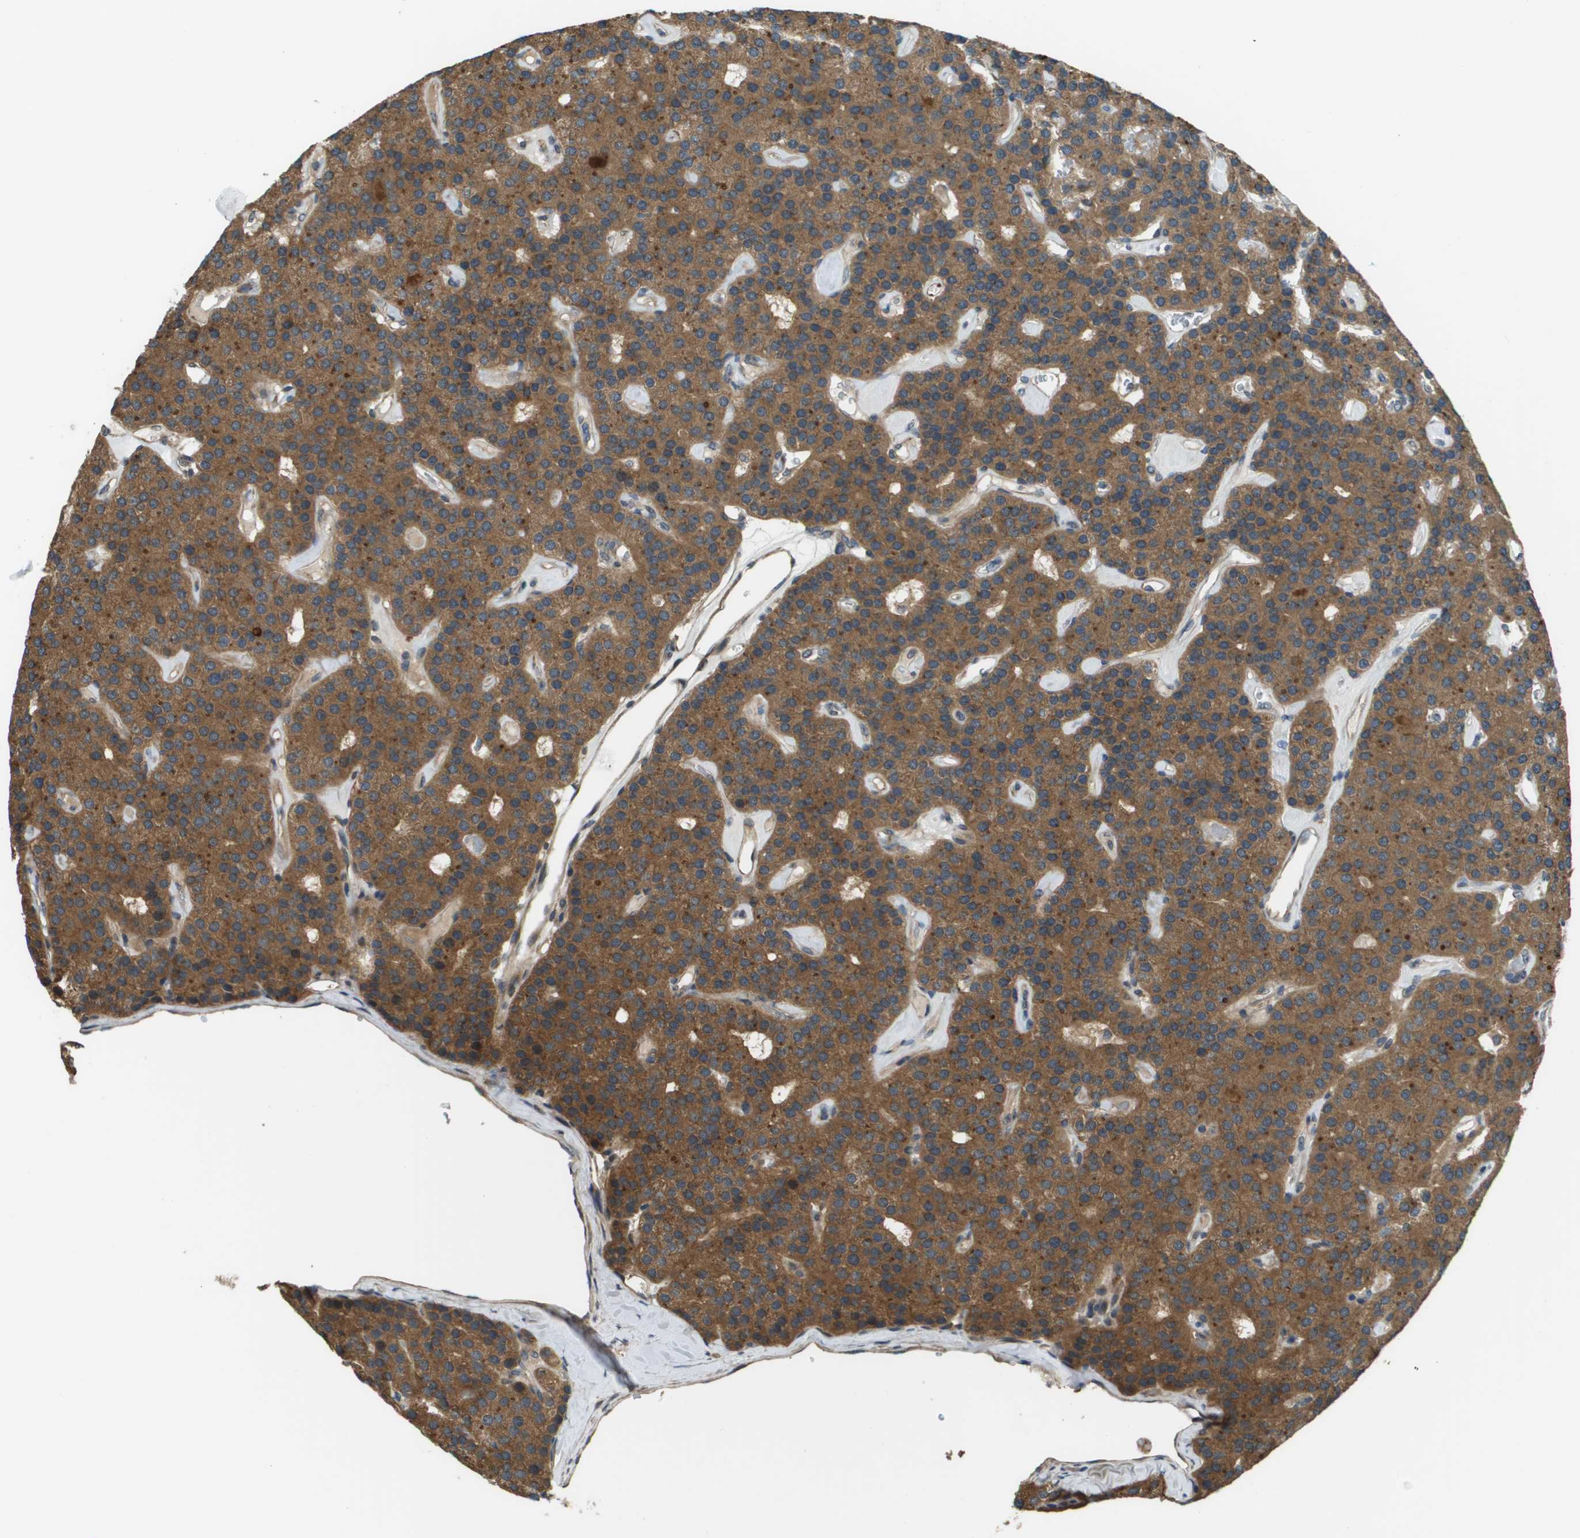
{"staining": {"intensity": "moderate", "quantity": ">75%", "location": "cytoplasmic/membranous"}, "tissue": "parathyroid gland", "cell_type": "Glandular cells", "image_type": "normal", "snomed": [{"axis": "morphology", "description": "Normal tissue, NOS"}, {"axis": "morphology", "description": "Adenoma, NOS"}, {"axis": "topography", "description": "Parathyroid gland"}], "caption": "Immunohistochemistry (IHC) micrograph of normal parathyroid gland stained for a protein (brown), which displays medium levels of moderate cytoplasmic/membranous positivity in approximately >75% of glandular cells.", "gene": "CDKN2C", "patient": {"sex": "female", "age": 86}}